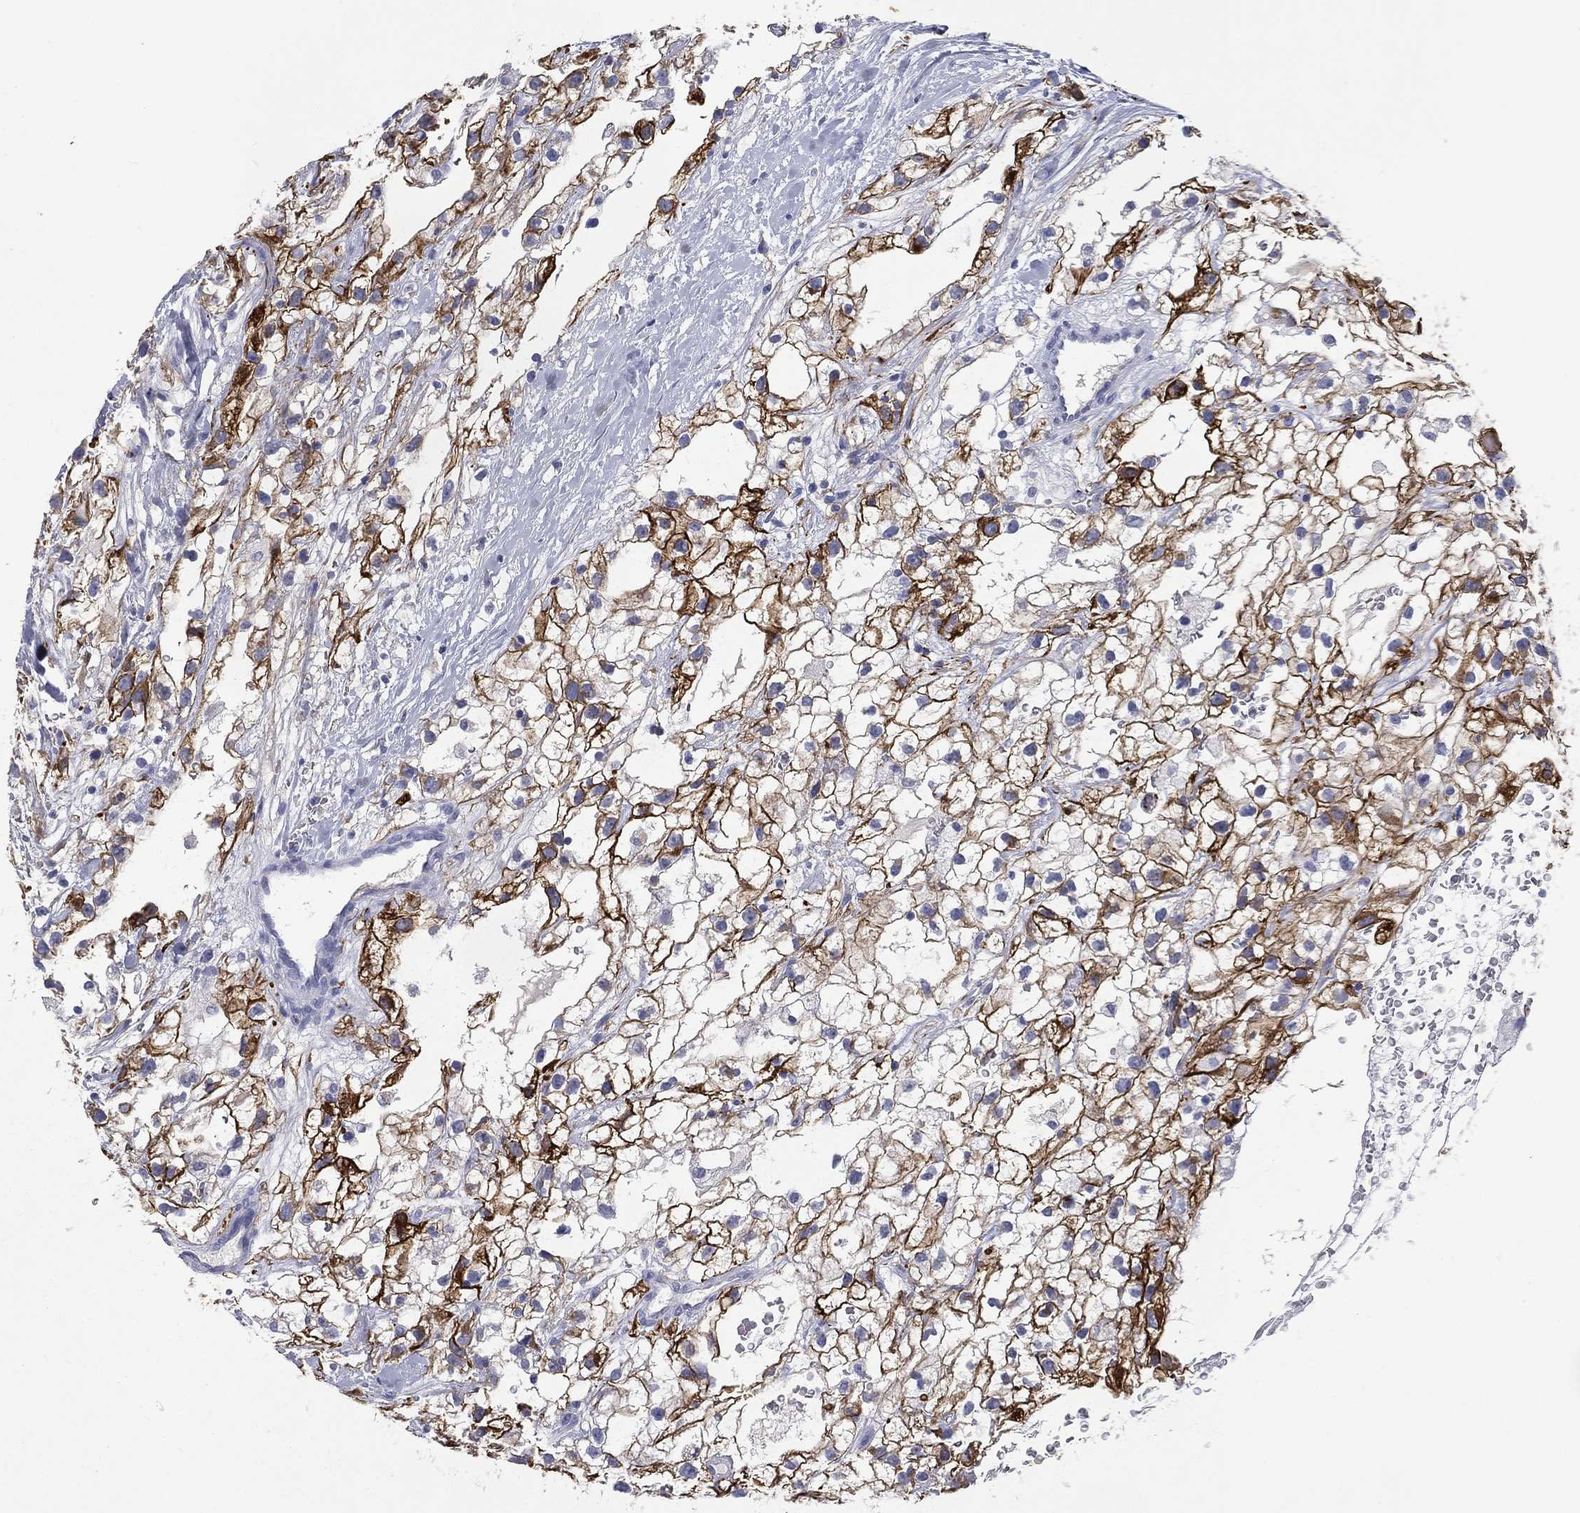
{"staining": {"intensity": "strong", "quantity": "<25%", "location": "cytoplasmic/membranous"}, "tissue": "renal cancer", "cell_type": "Tumor cells", "image_type": "cancer", "snomed": [{"axis": "morphology", "description": "Adenocarcinoma, NOS"}, {"axis": "topography", "description": "Kidney"}], "caption": "Adenocarcinoma (renal) tissue reveals strong cytoplasmic/membranous staining in about <25% of tumor cells, visualized by immunohistochemistry.", "gene": "KRT7", "patient": {"sex": "male", "age": 59}}